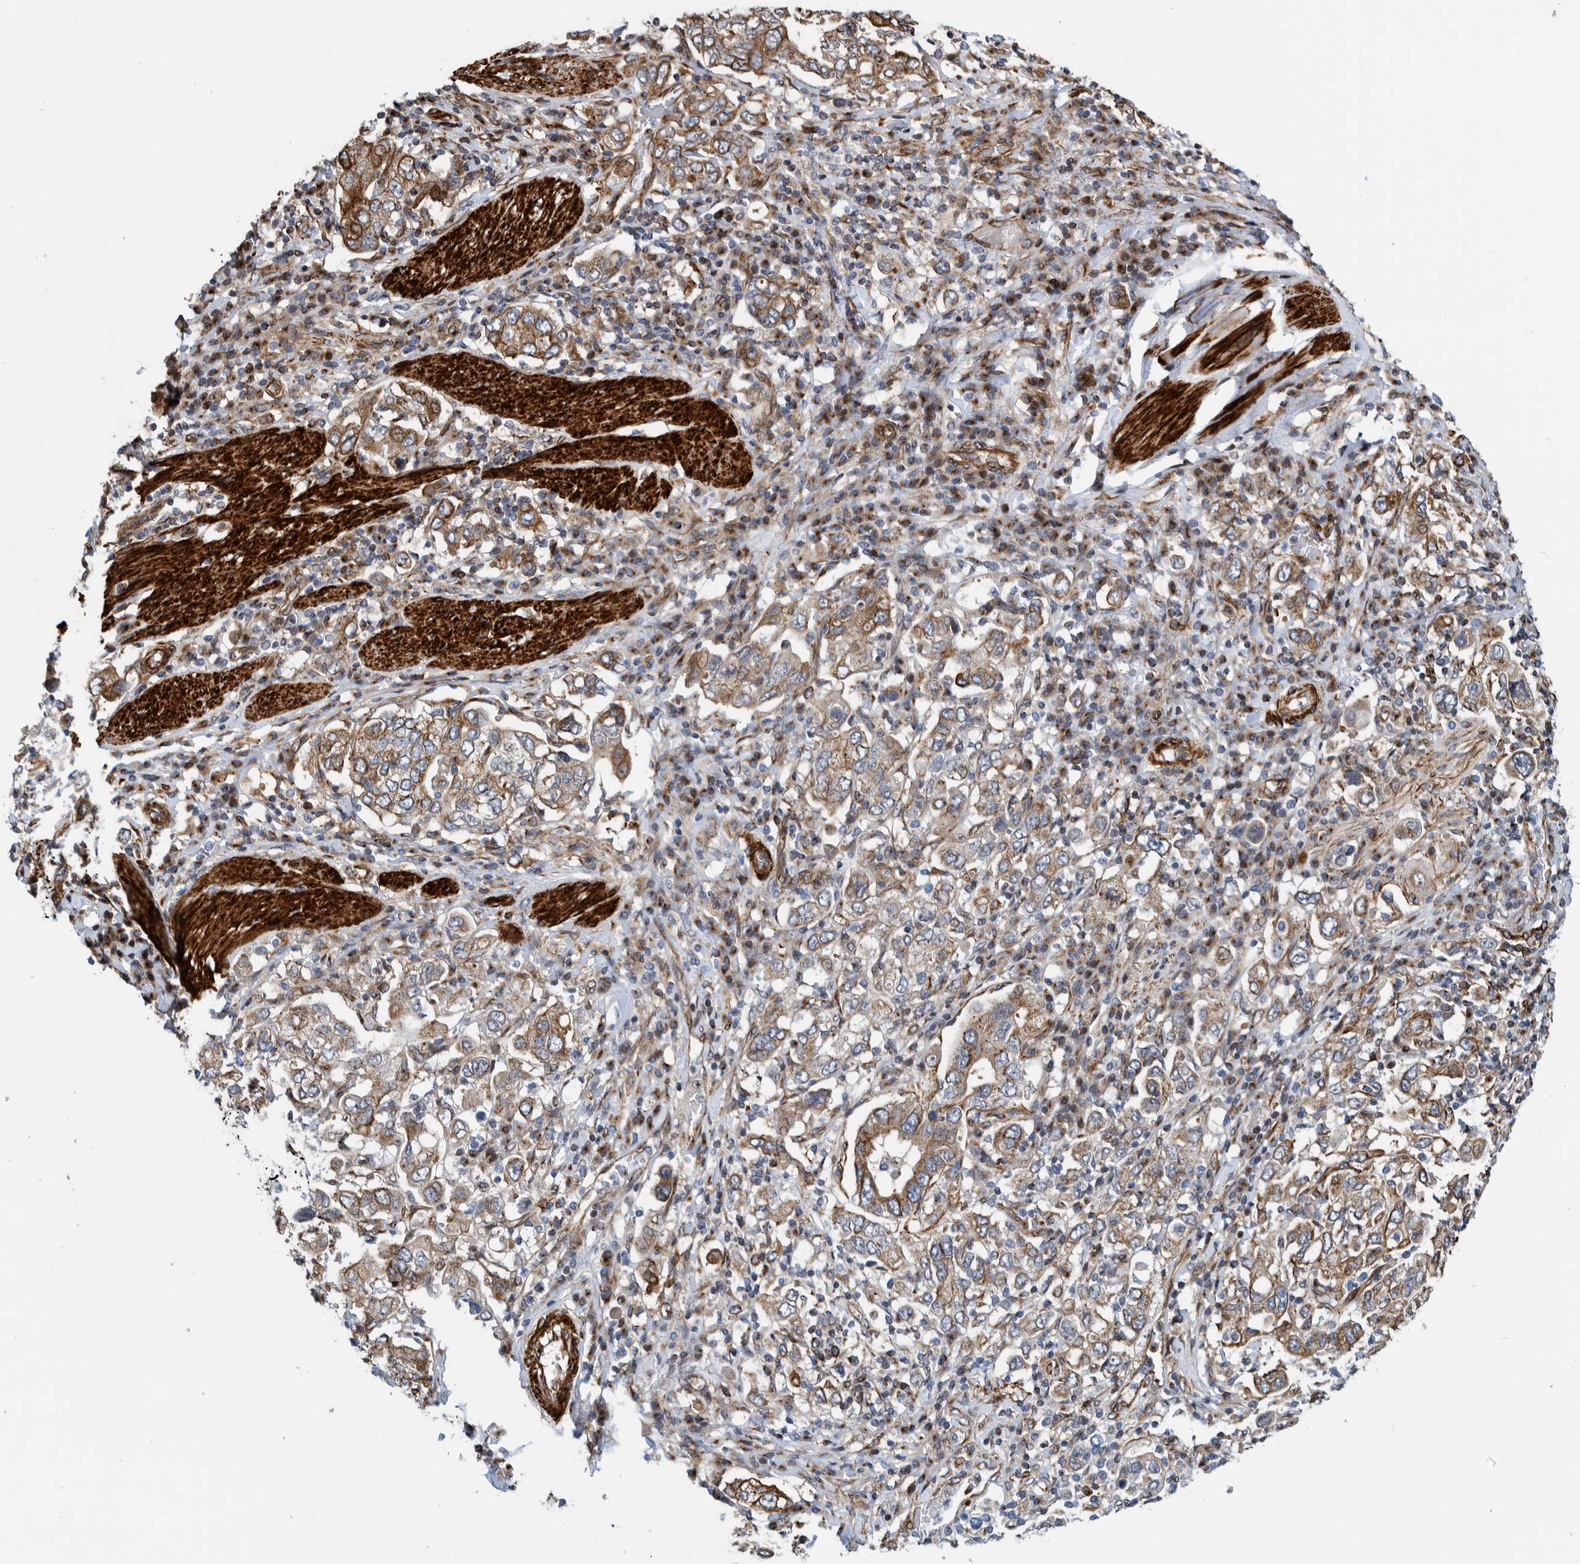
{"staining": {"intensity": "moderate", "quantity": ">75%", "location": "cytoplasmic/membranous"}, "tissue": "stomach cancer", "cell_type": "Tumor cells", "image_type": "cancer", "snomed": [{"axis": "morphology", "description": "Adenocarcinoma, NOS"}, {"axis": "topography", "description": "Stomach, upper"}], "caption": "Human adenocarcinoma (stomach) stained with a protein marker demonstrates moderate staining in tumor cells.", "gene": "CCDC57", "patient": {"sex": "male", "age": 62}}